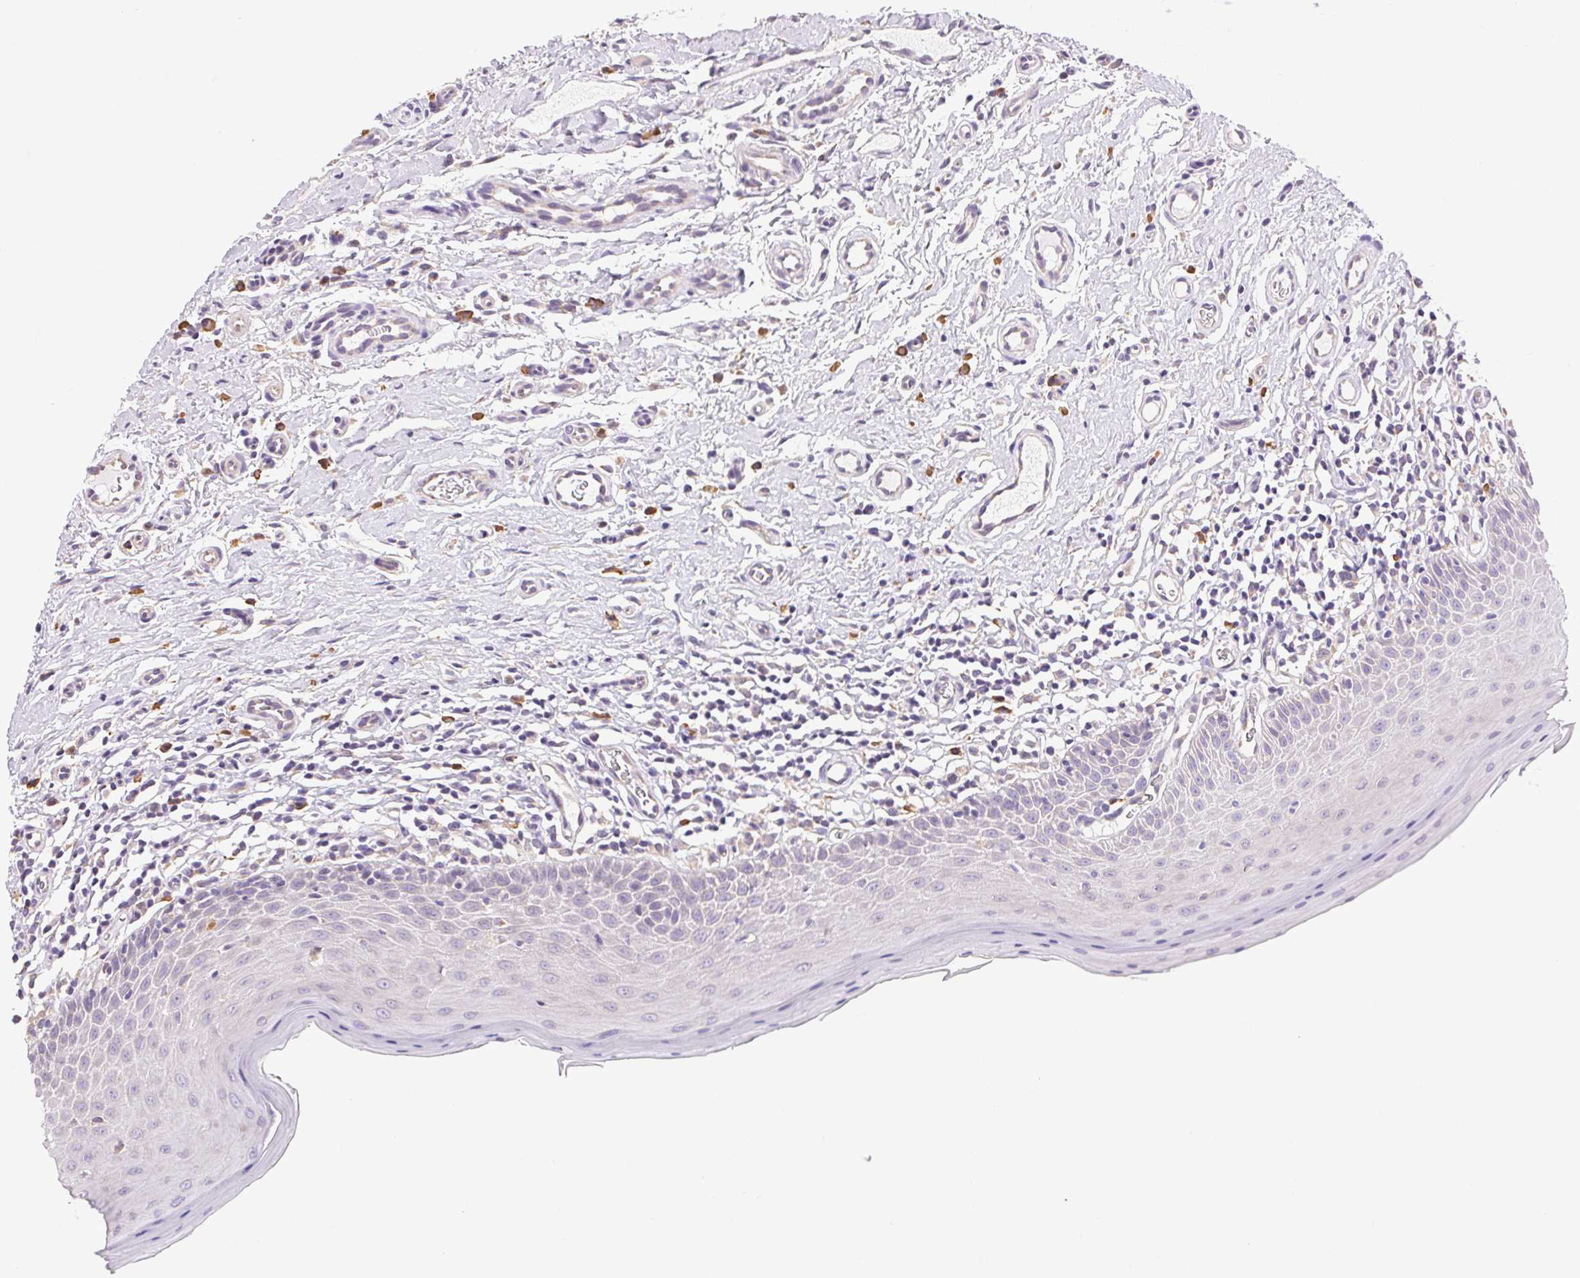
{"staining": {"intensity": "negative", "quantity": "none", "location": "none"}, "tissue": "oral mucosa", "cell_type": "Squamous epithelial cells", "image_type": "normal", "snomed": [{"axis": "morphology", "description": "Normal tissue, NOS"}, {"axis": "topography", "description": "Oral tissue"}, {"axis": "topography", "description": "Tounge, NOS"}], "caption": "Immunohistochemistry of unremarkable oral mucosa displays no expression in squamous epithelial cells.", "gene": "SNX31", "patient": {"sex": "female", "age": 58}}